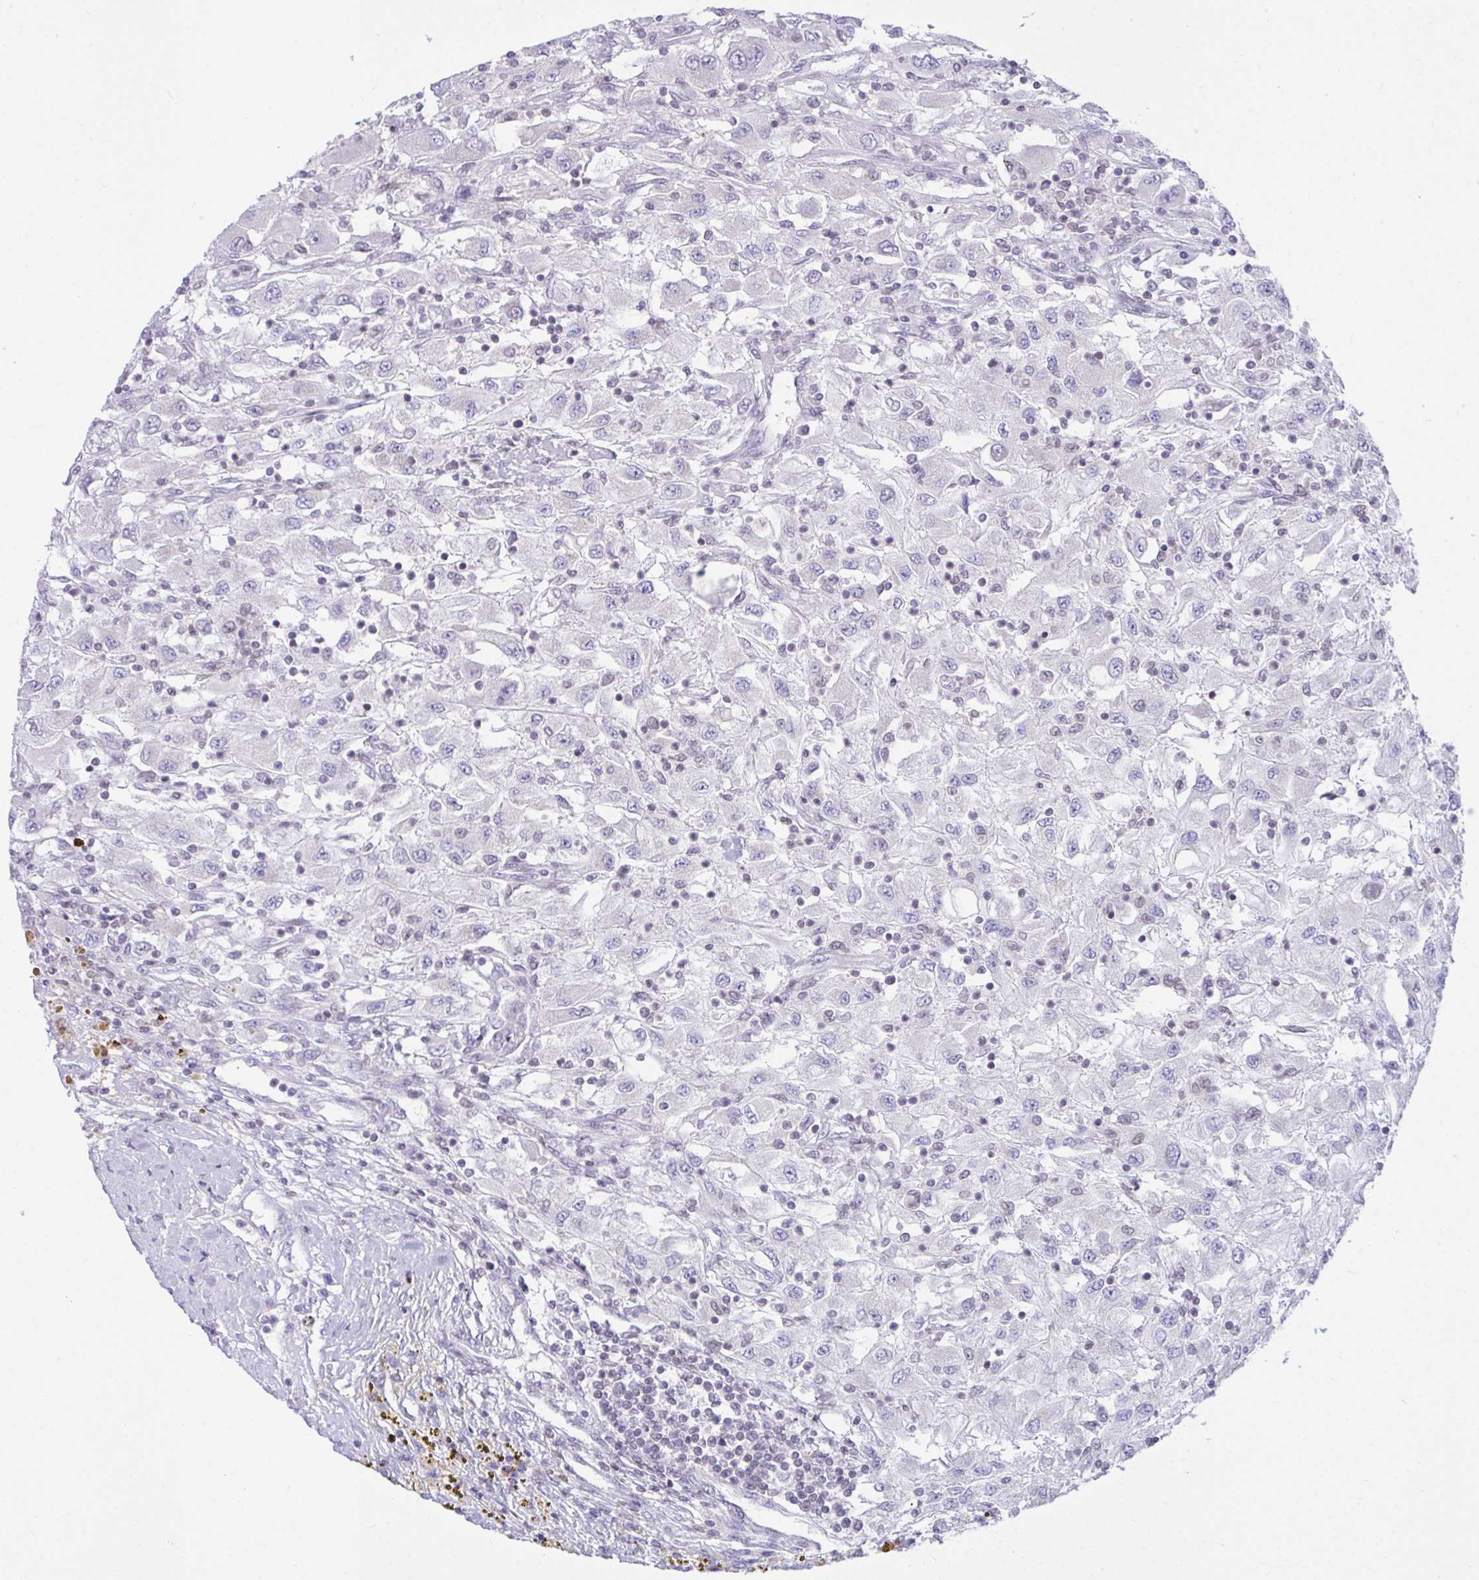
{"staining": {"intensity": "negative", "quantity": "none", "location": "none"}, "tissue": "renal cancer", "cell_type": "Tumor cells", "image_type": "cancer", "snomed": [{"axis": "morphology", "description": "Adenocarcinoma, NOS"}, {"axis": "topography", "description": "Kidney"}], "caption": "High power microscopy image of an immunohistochemistry (IHC) micrograph of adenocarcinoma (renal), revealing no significant positivity in tumor cells. (Stains: DAB immunohistochemistry with hematoxylin counter stain, Microscopy: brightfield microscopy at high magnification).", "gene": "OR7A5", "patient": {"sex": "female", "age": 67}}